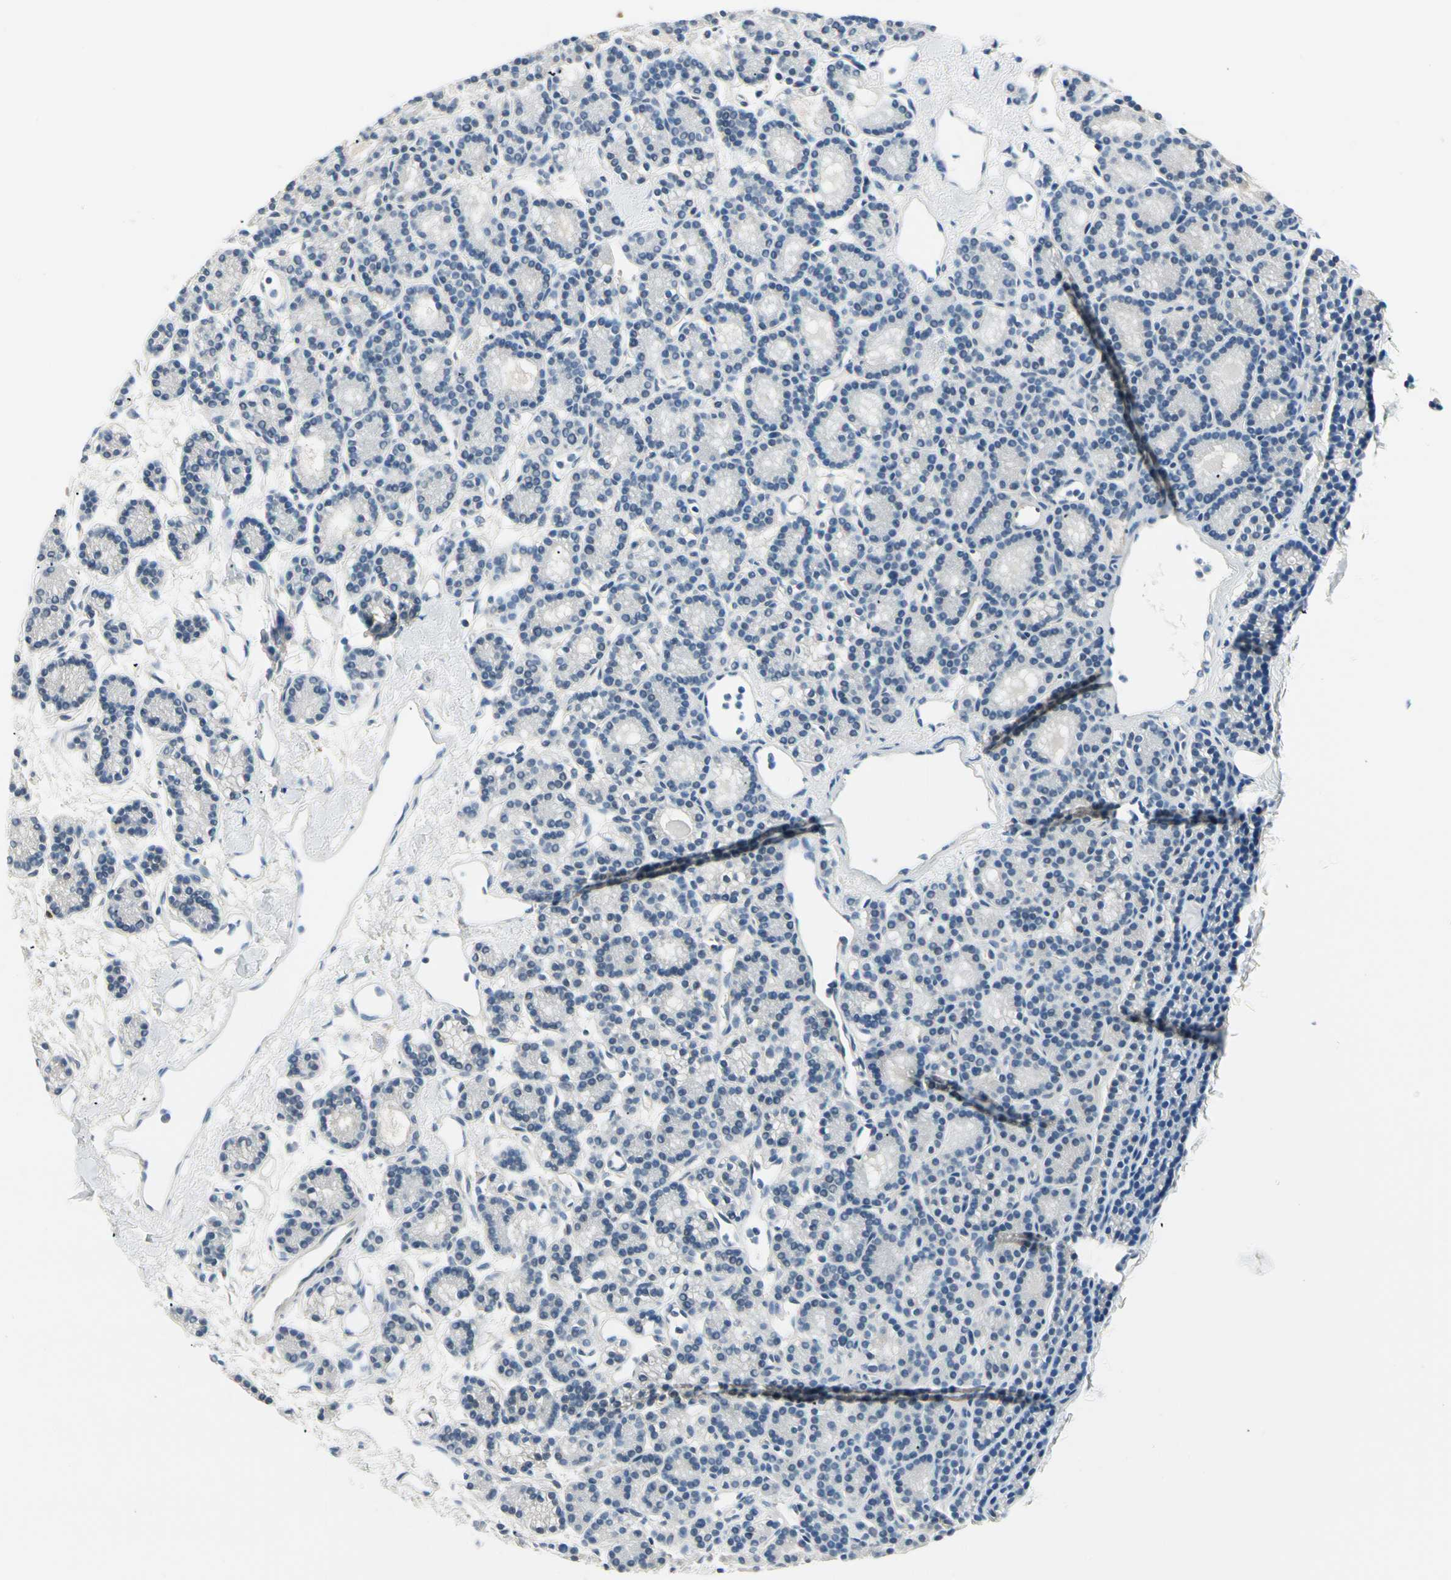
{"staining": {"intensity": "negative", "quantity": "none", "location": "none"}, "tissue": "parathyroid gland", "cell_type": "Glandular cells", "image_type": "normal", "snomed": [{"axis": "morphology", "description": "Normal tissue, NOS"}, {"axis": "topography", "description": "Parathyroid gland"}], "caption": "DAB immunohistochemical staining of normal parathyroid gland demonstrates no significant staining in glandular cells. (DAB (3,3'-diaminobenzidine) immunohistochemistry (IHC) with hematoxylin counter stain).", "gene": "CAPZA2", "patient": {"sex": "male", "age": 85}}